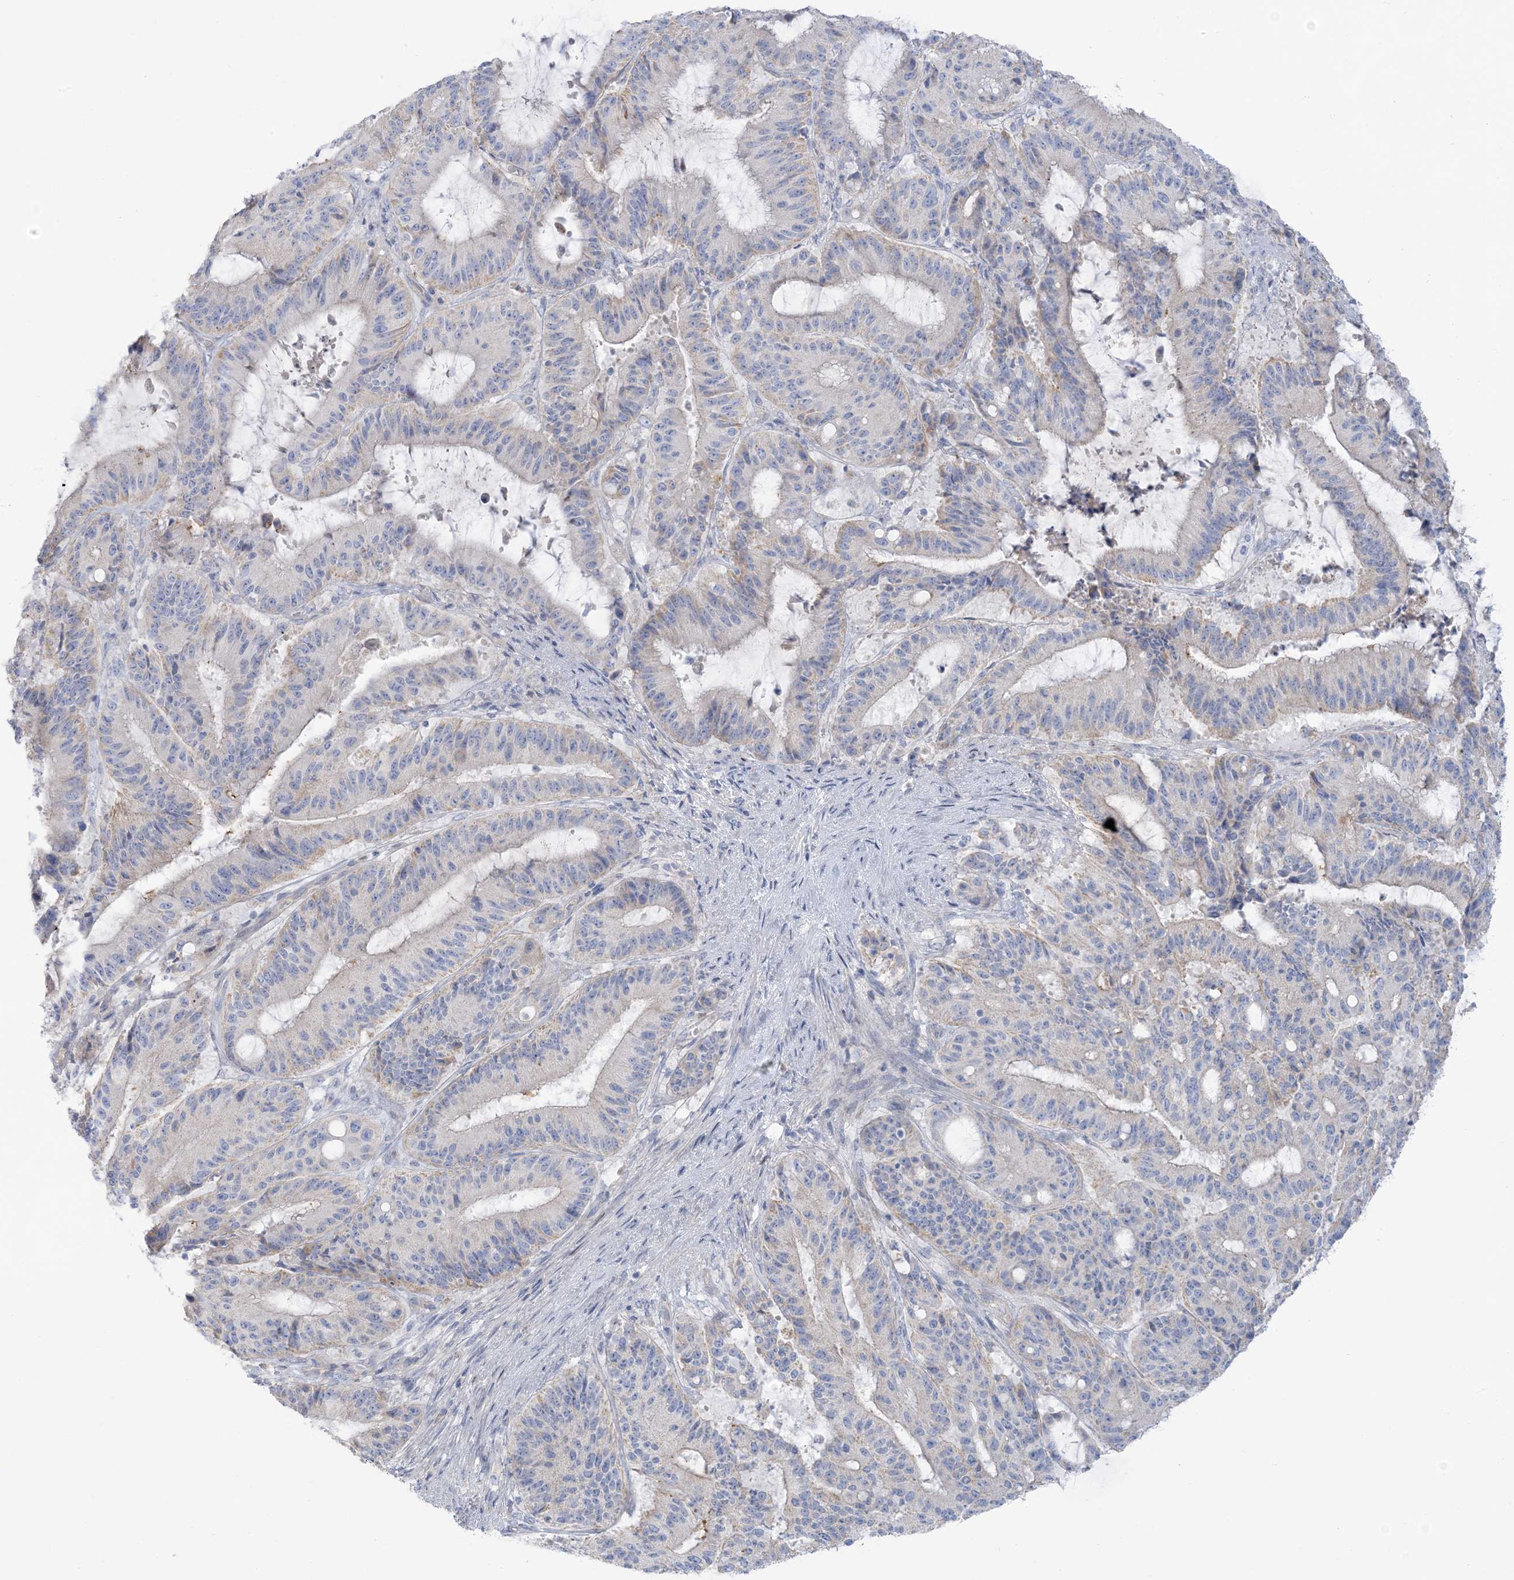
{"staining": {"intensity": "weak", "quantity": "<25%", "location": "cytoplasmic/membranous"}, "tissue": "liver cancer", "cell_type": "Tumor cells", "image_type": "cancer", "snomed": [{"axis": "morphology", "description": "Normal tissue, NOS"}, {"axis": "morphology", "description": "Cholangiocarcinoma"}, {"axis": "topography", "description": "Liver"}, {"axis": "topography", "description": "Peripheral nerve tissue"}], "caption": "IHC of human liver cancer (cholangiocarcinoma) displays no expression in tumor cells. Nuclei are stained in blue.", "gene": "MTHFD2L", "patient": {"sex": "female", "age": 73}}